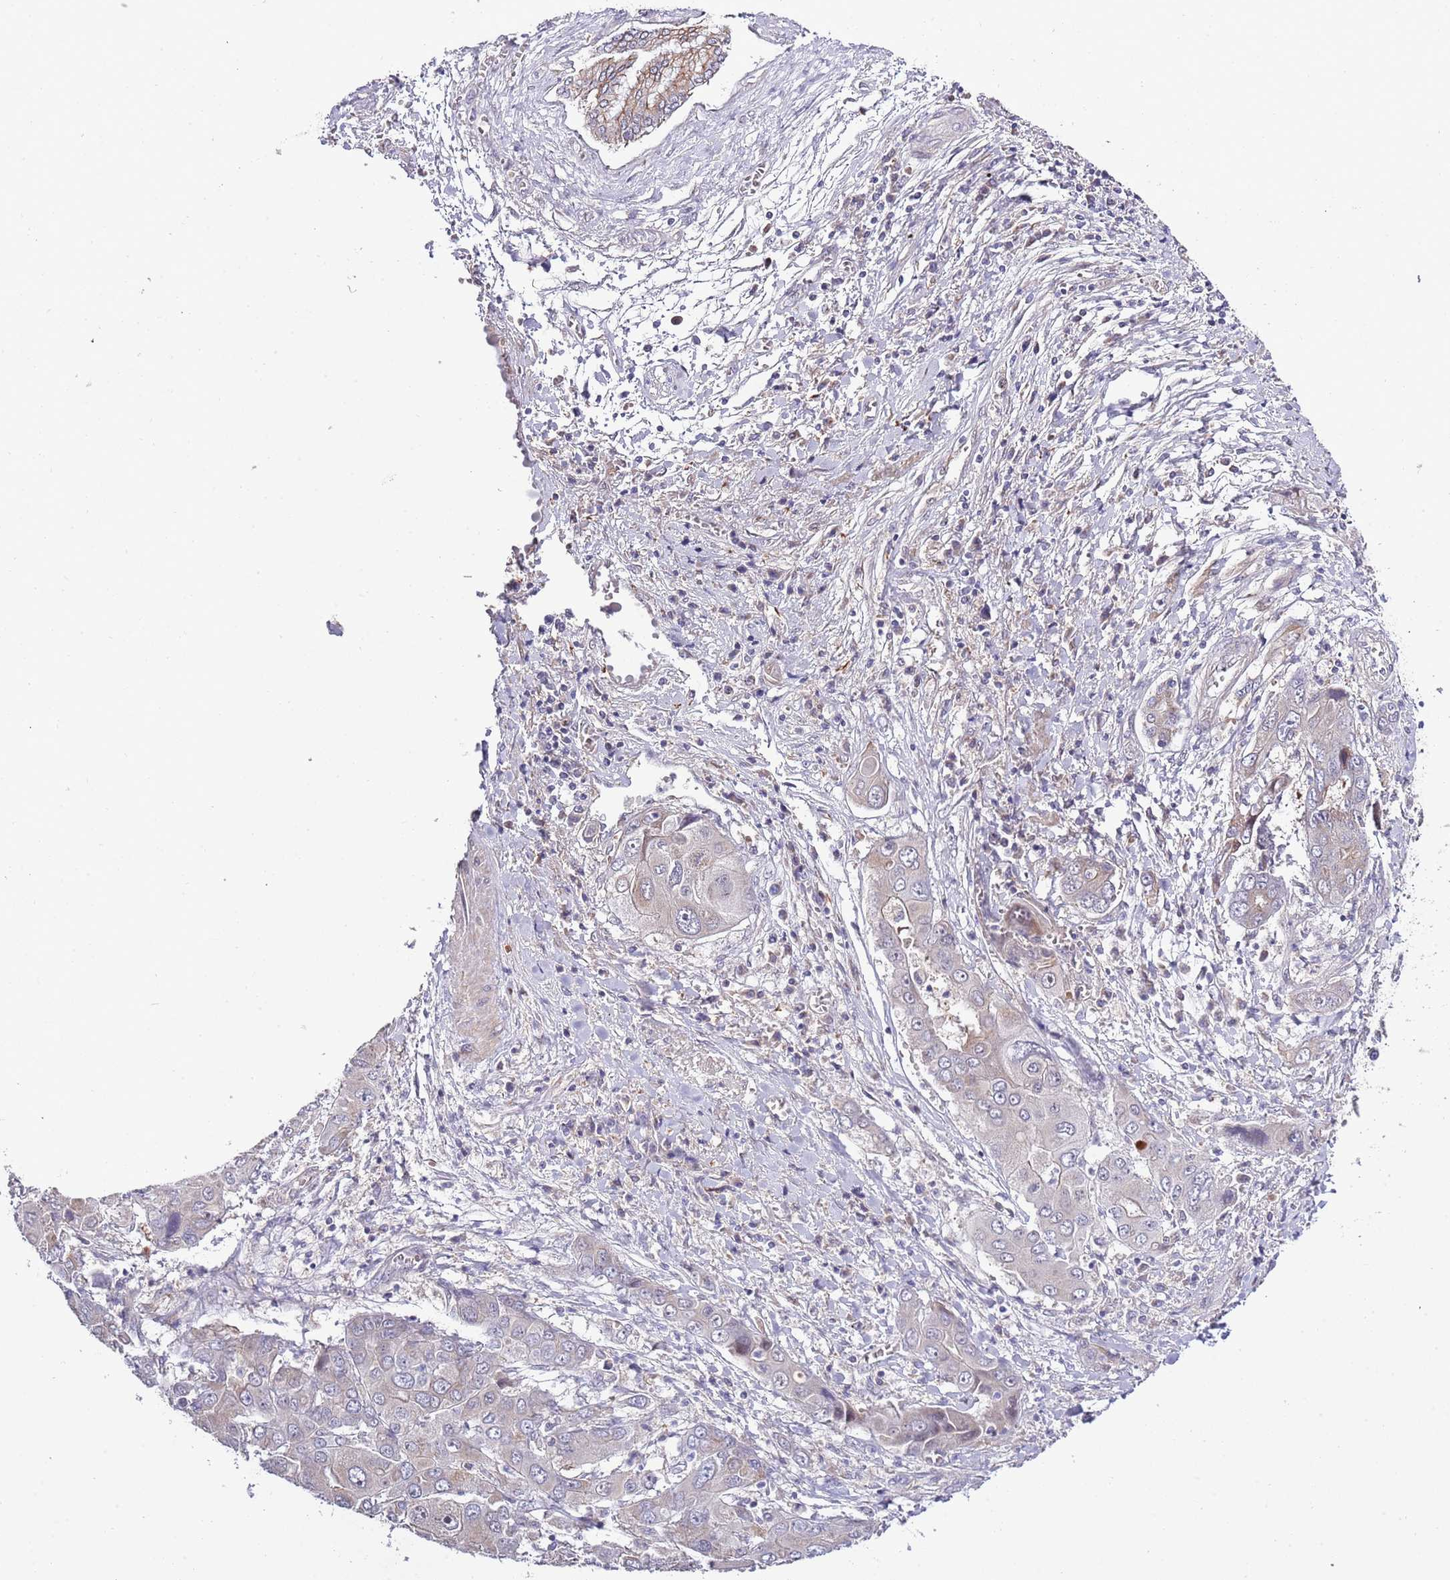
{"staining": {"intensity": "weak", "quantity": "<25%", "location": "cytoplasmic/membranous"}, "tissue": "liver cancer", "cell_type": "Tumor cells", "image_type": "cancer", "snomed": [{"axis": "morphology", "description": "Cholangiocarcinoma"}, {"axis": "topography", "description": "Liver"}], "caption": "The histopathology image demonstrates no staining of tumor cells in liver cancer (cholangiocarcinoma).", "gene": "LIPJ", "patient": {"sex": "male", "age": 67}}